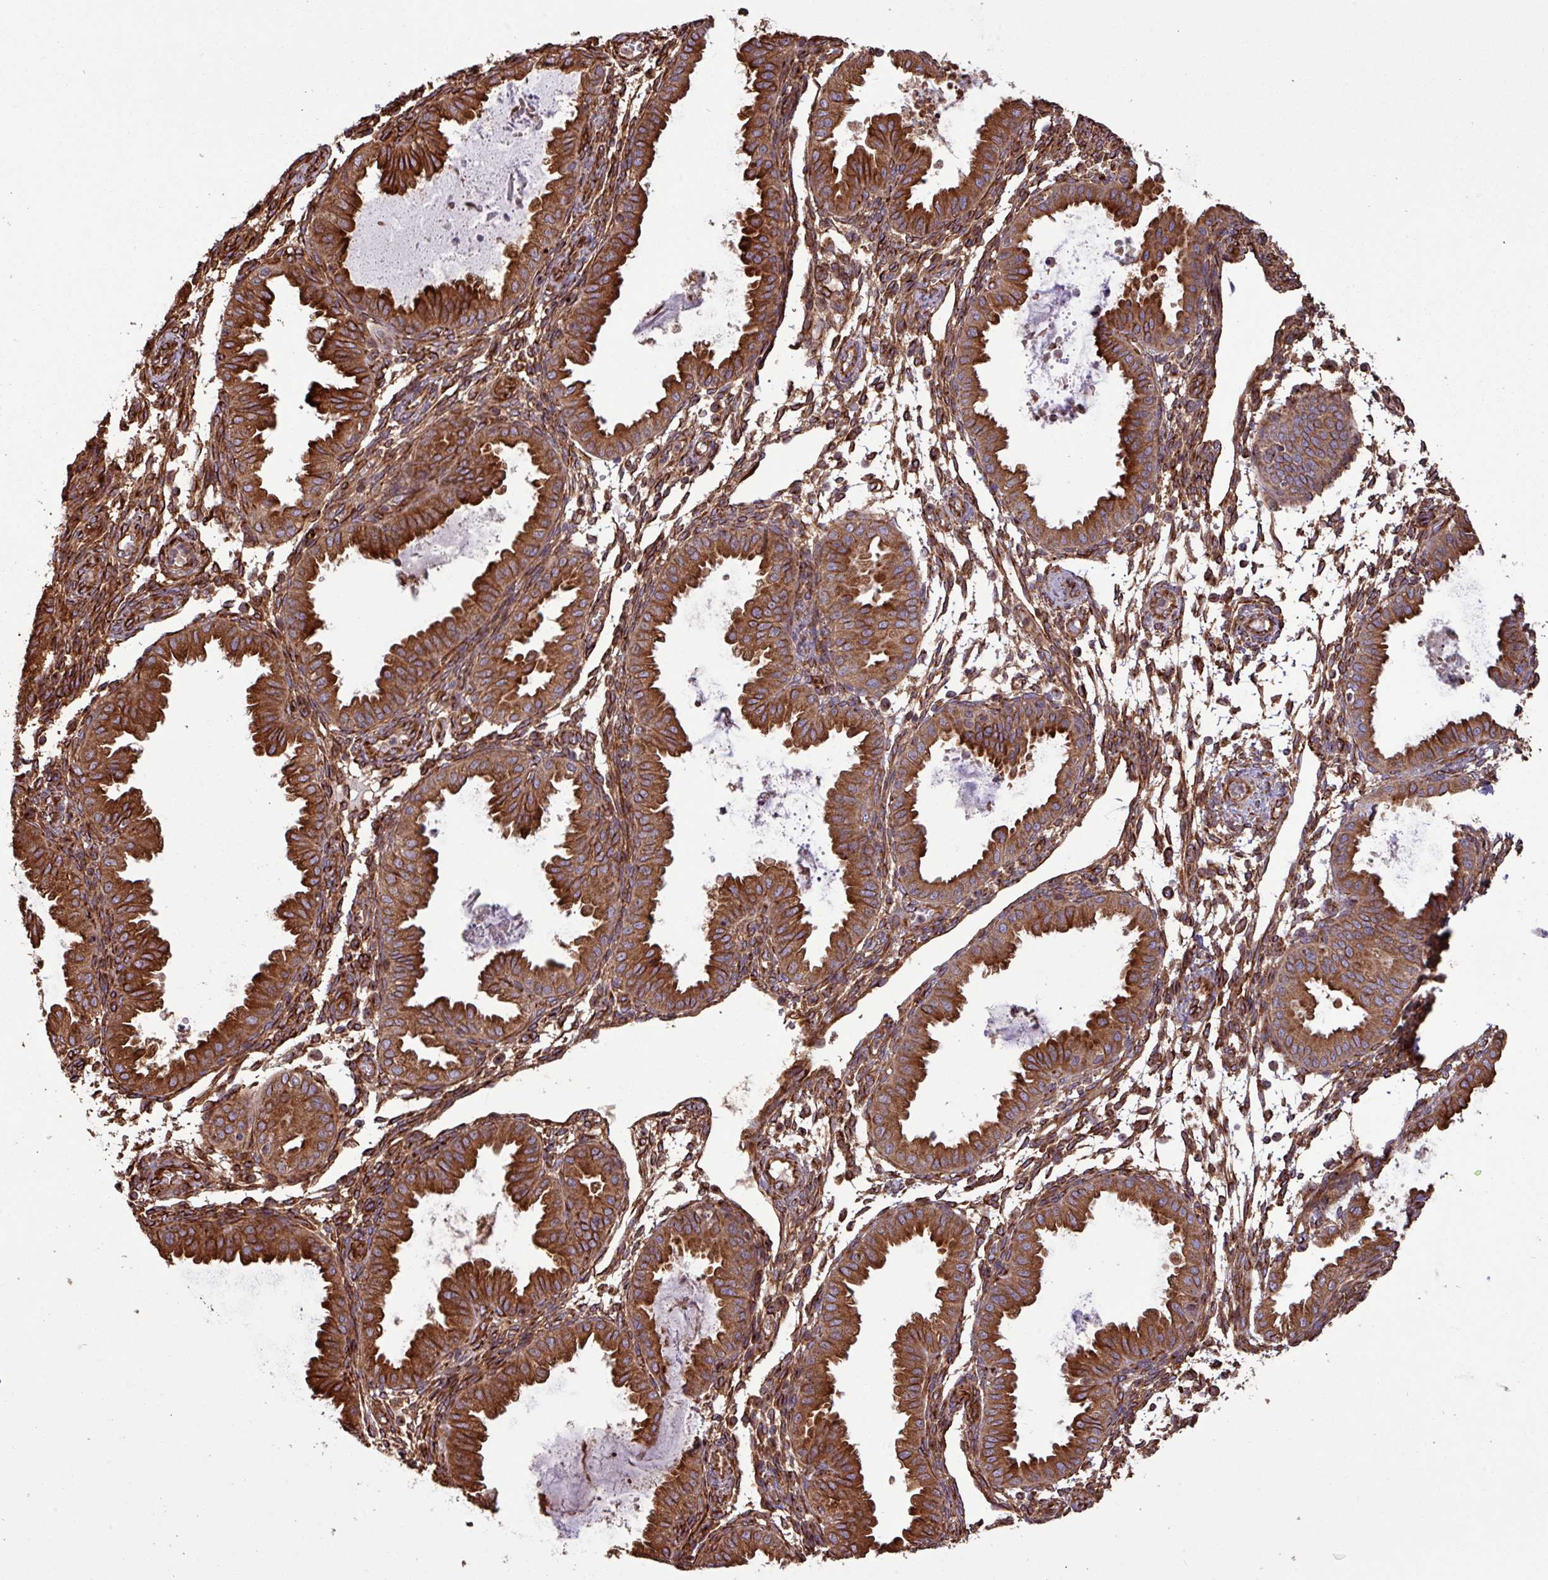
{"staining": {"intensity": "strong", "quantity": "25%-75%", "location": "cytoplasmic/membranous"}, "tissue": "endometrium", "cell_type": "Cells in endometrial stroma", "image_type": "normal", "snomed": [{"axis": "morphology", "description": "Normal tissue, NOS"}, {"axis": "topography", "description": "Endometrium"}], "caption": "Protein expression analysis of benign endometrium shows strong cytoplasmic/membranous positivity in about 25%-75% of cells in endometrial stroma. Nuclei are stained in blue.", "gene": "ZNF300", "patient": {"sex": "female", "age": 33}}